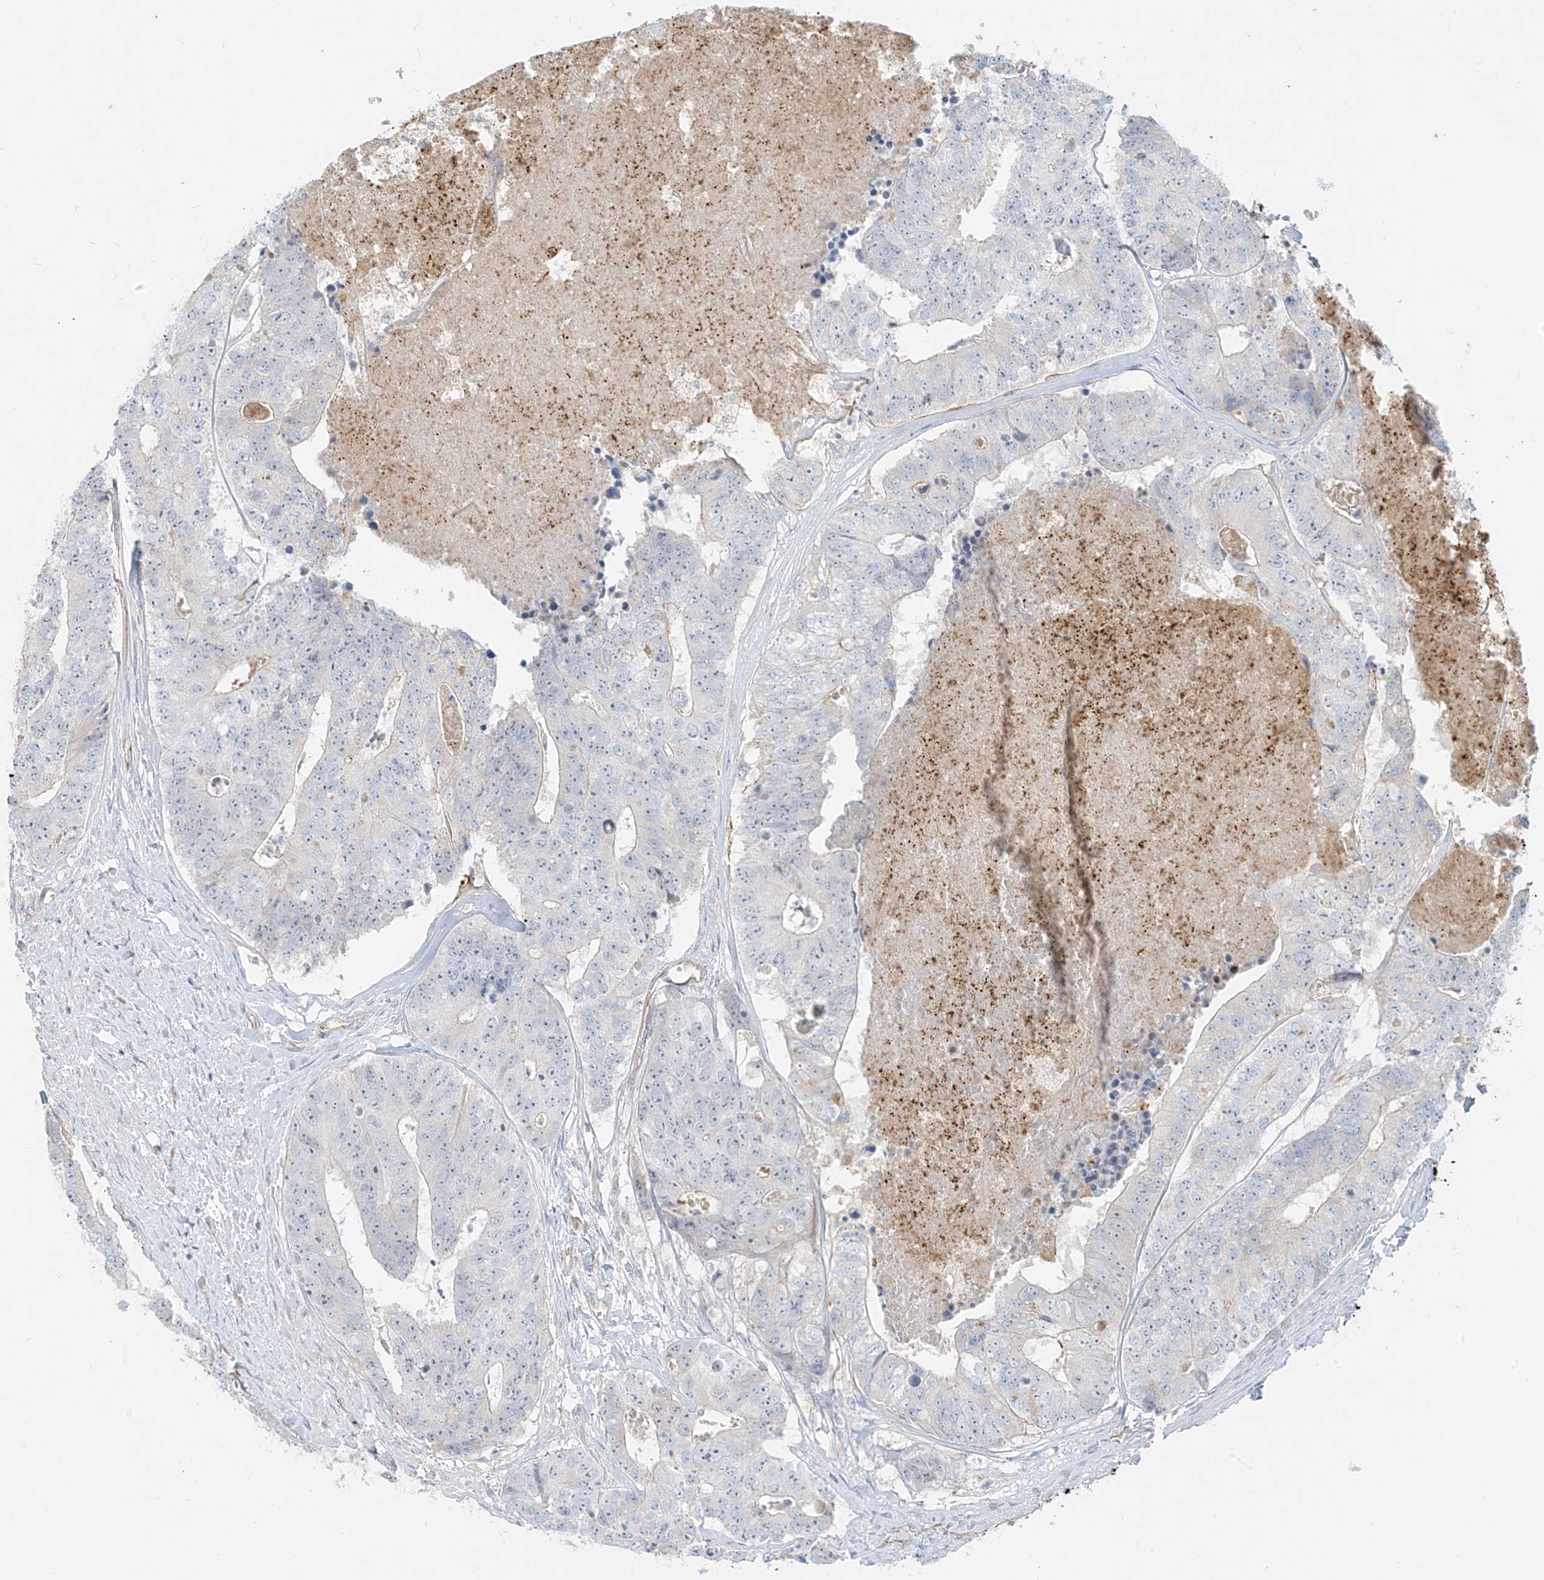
{"staining": {"intensity": "negative", "quantity": "none", "location": "none"}, "tissue": "colorectal cancer", "cell_type": "Tumor cells", "image_type": "cancer", "snomed": [{"axis": "morphology", "description": "Adenocarcinoma, NOS"}, {"axis": "topography", "description": "Colon"}], "caption": "High power microscopy image of an IHC micrograph of colorectal adenocarcinoma, revealing no significant staining in tumor cells.", "gene": "C2orf42", "patient": {"sex": "female", "age": 67}}